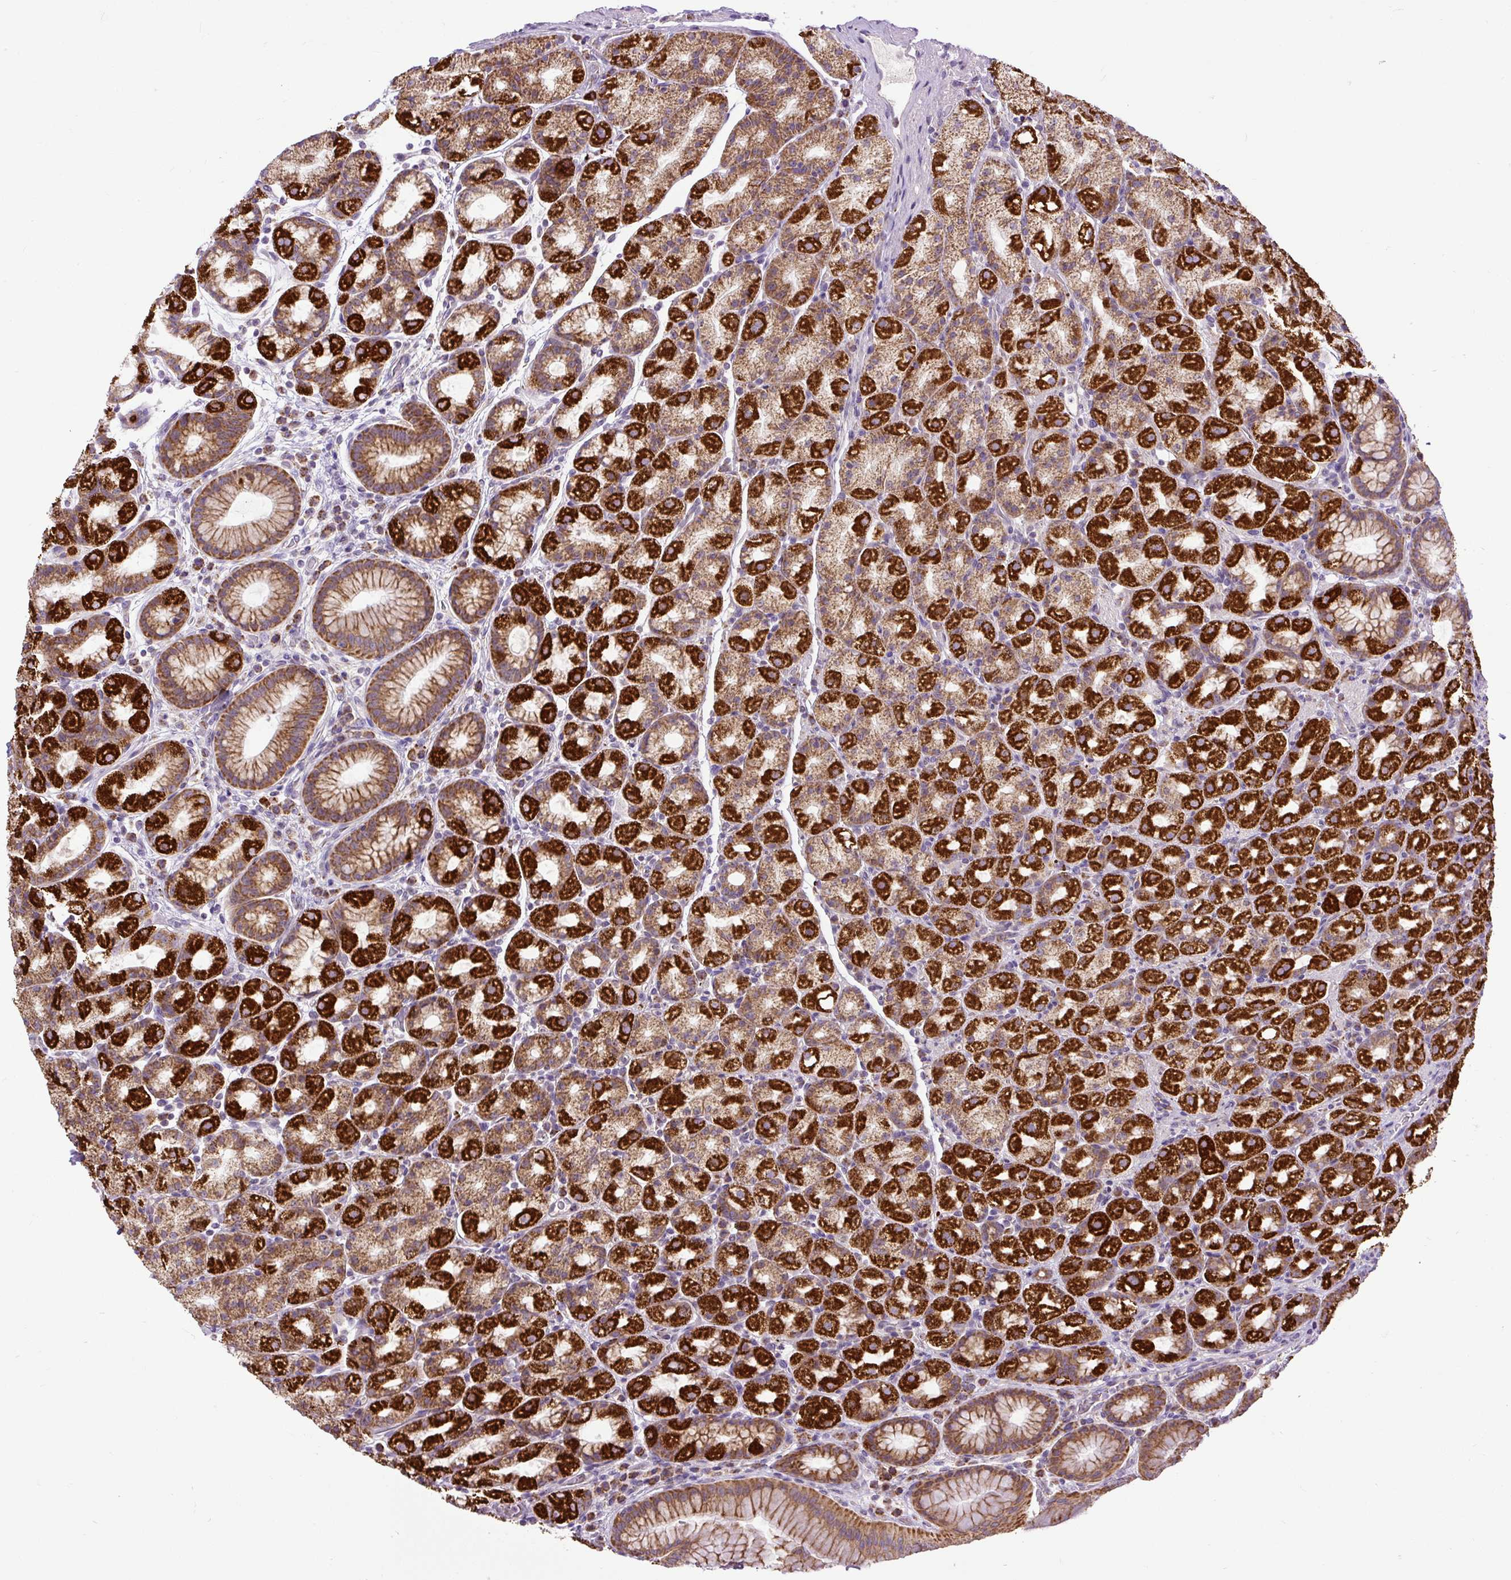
{"staining": {"intensity": "strong", "quantity": ">75%", "location": "cytoplasmic/membranous"}, "tissue": "stomach", "cell_type": "Glandular cells", "image_type": "normal", "snomed": [{"axis": "morphology", "description": "Normal tissue, NOS"}, {"axis": "topography", "description": "Stomach, upper"}, {"axis": "topography", "description": "Stomach"}], "caption": "IHC of normal stomach reveals high levels of strong cytoplasmic/membranous expression in approximately >75% of glandular cells.", "gene": "TM2D3", "patient": {"sex": "male", "age": 68}}